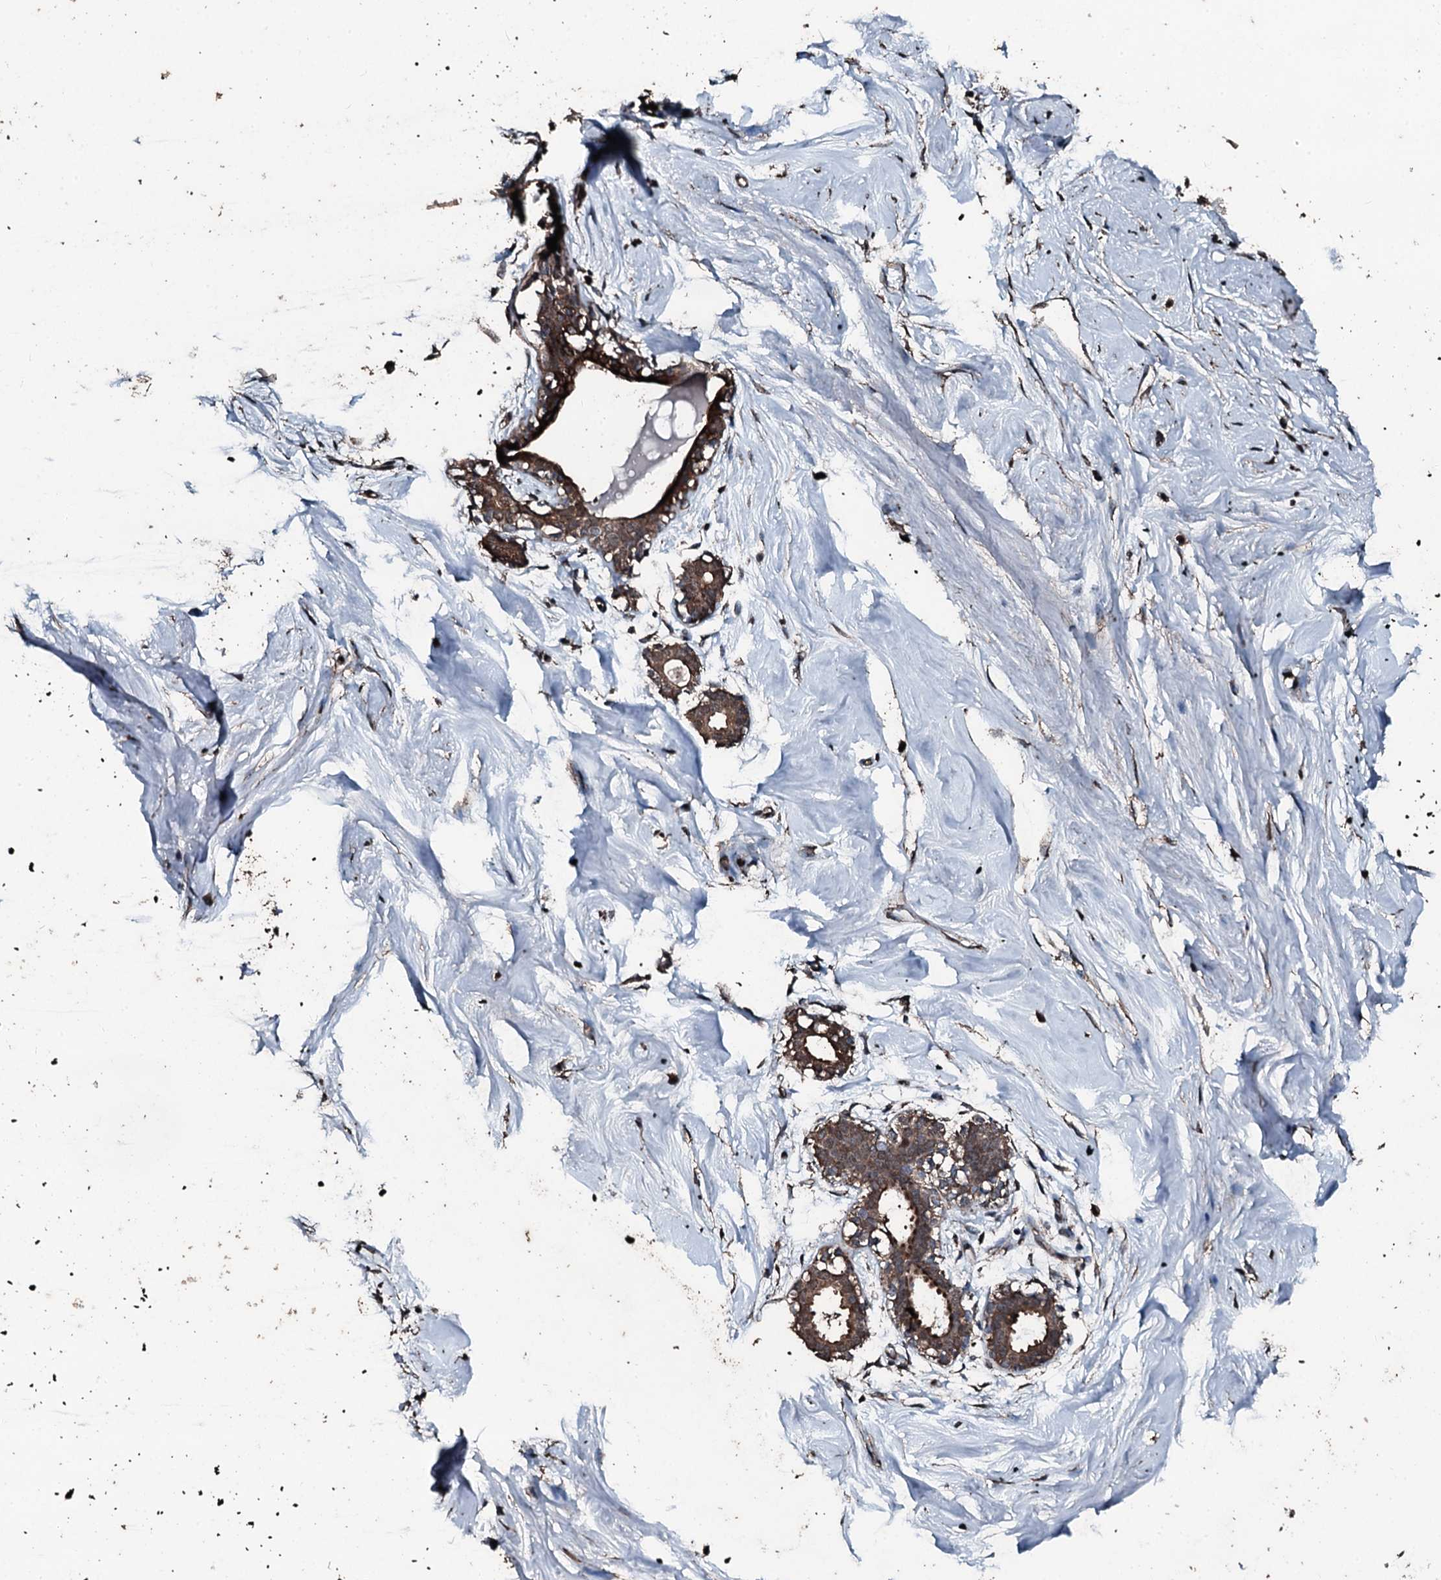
{"staining": {"intensity": "strong", "quantity": ">75%", "location": "cytoplasmic/membranous"}, "tissue": "breast", "cell_type": "Adipocytes", "image_type": "normal", "snomed": [{"axis": "morphology", "description": "Normal tissue, NOS"}, {"axis": "morphology", "description": "Adenoma, NOS"}, {"axis": "topography", "description": "Breast"}], "caption": "The micrograph displays staining of unremarkable breast, revealing strong cytoplasmic/membranous protein positivity (brown color) within adipocytes. Nuclei are stained in blue.", "gene": "FAAP24", "patient": {"sex": "female", "age": 23}}